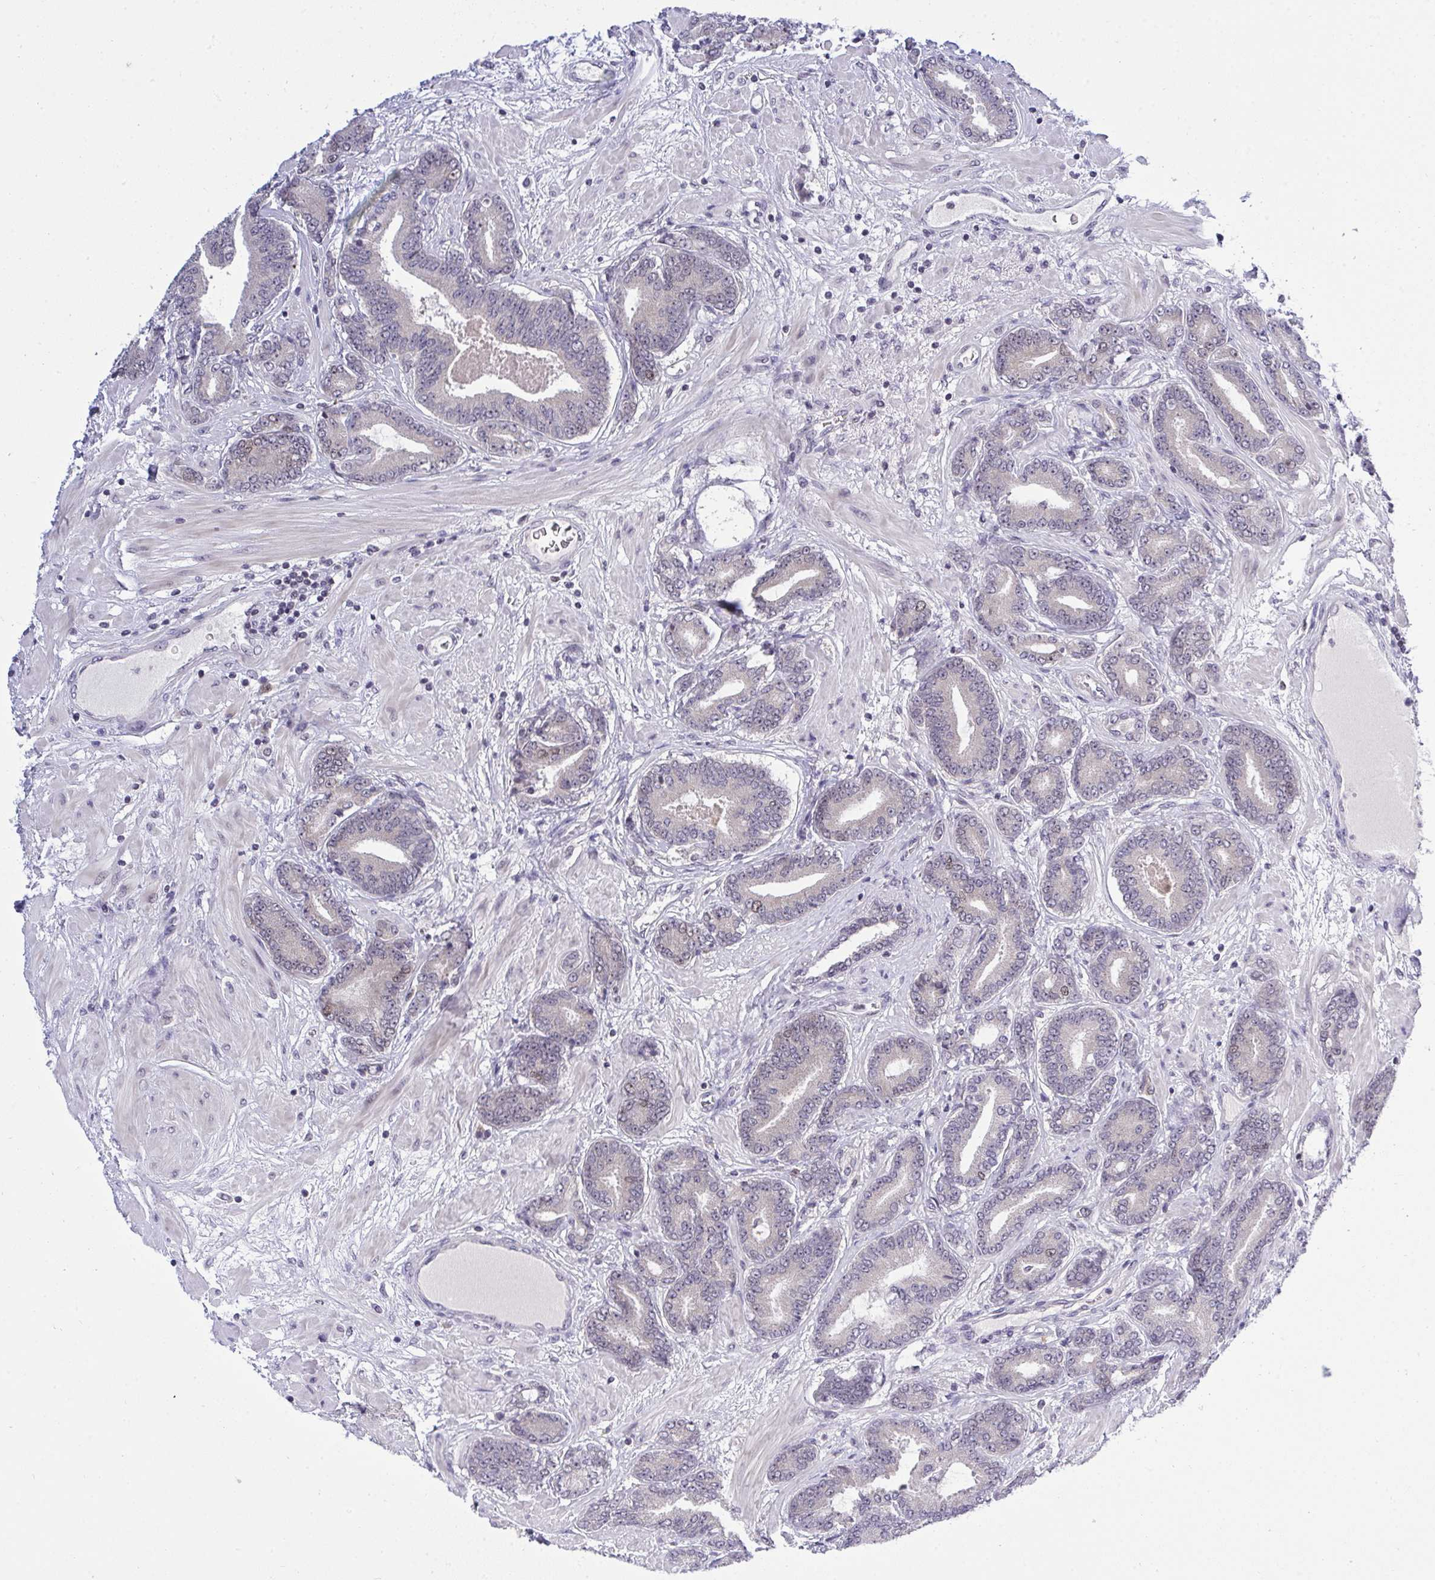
{"staining": {"intensity": "negative", "quantity": "none", "location": "none"}, "tissue": "prostate cancer", "cell_type": "Tumor cells", "image_type": "cancer", "snomed": [{"axis": "morphology", "description": "Adenocarcinoma, High grade"}, {"axis": "topography", "description": "Prostate"}], "caption": "DAB immunohistochemical staining of adenocarcinoma (high-grade) (prostate) reveals no significant expression in tumor cells.", "gene": "RFC4", "patient": {"sex": "male", "age": 62}}